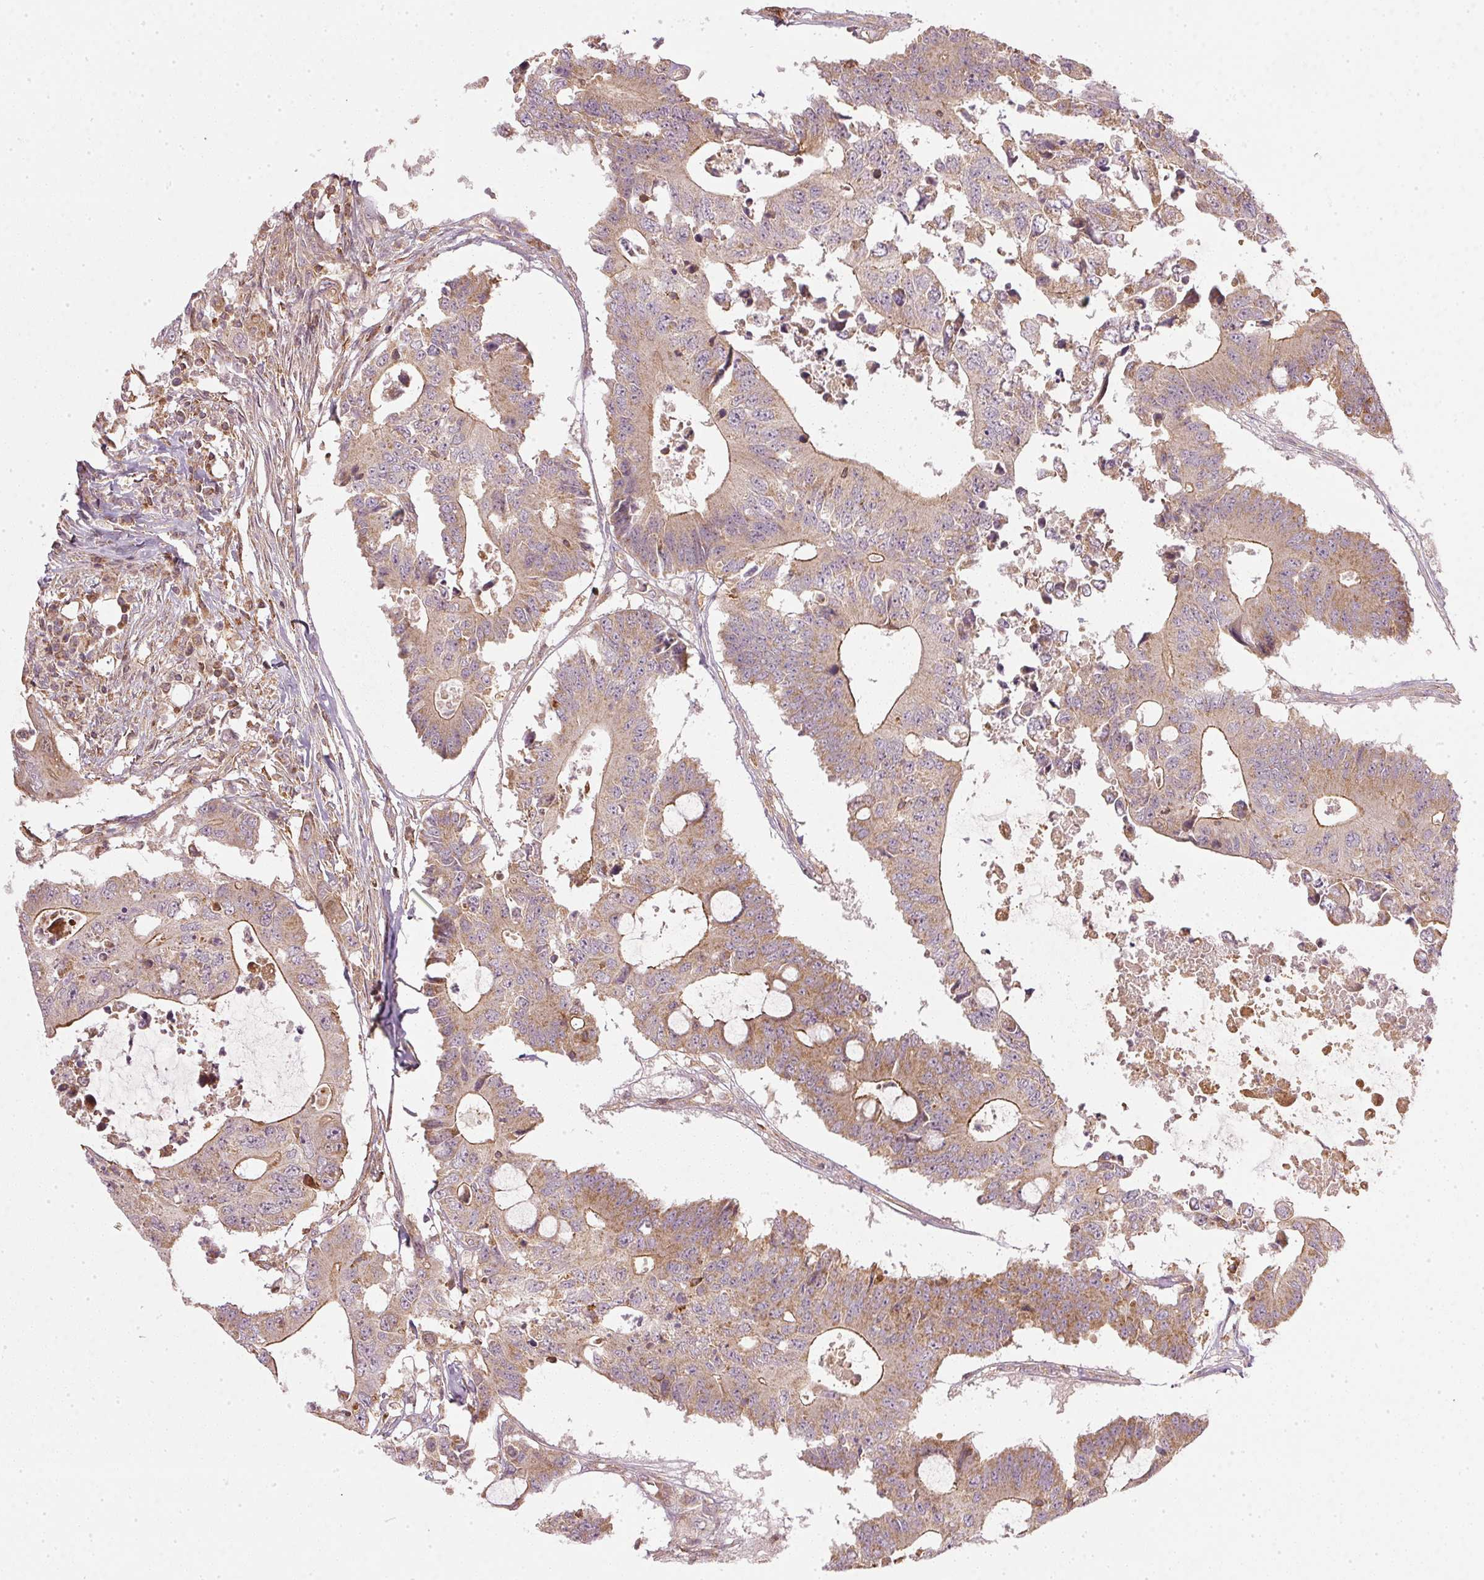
{"staining": {"intensity": "weak", "quantity": ">75%", "location": "cytoplasmic/membranous"}, "tissue": "colorectal cancer", "cell_type": "Tumor cells", "image_type": "cancer", "snomed": [{"axis": "morphology", "description": "Adenocarcinoma, NOS"}, {"axis": "topography", "description": "Colon"}], "caption": "Protein expression analysis of adenocarcinoma (colorectal) reveals weak cytoplasmic/membranous positivity in approximately >75% of tumor cells. Nuclei are stained in blue.", "gene": "NADK2", "patient": {"sex": "male", "age": 71}}